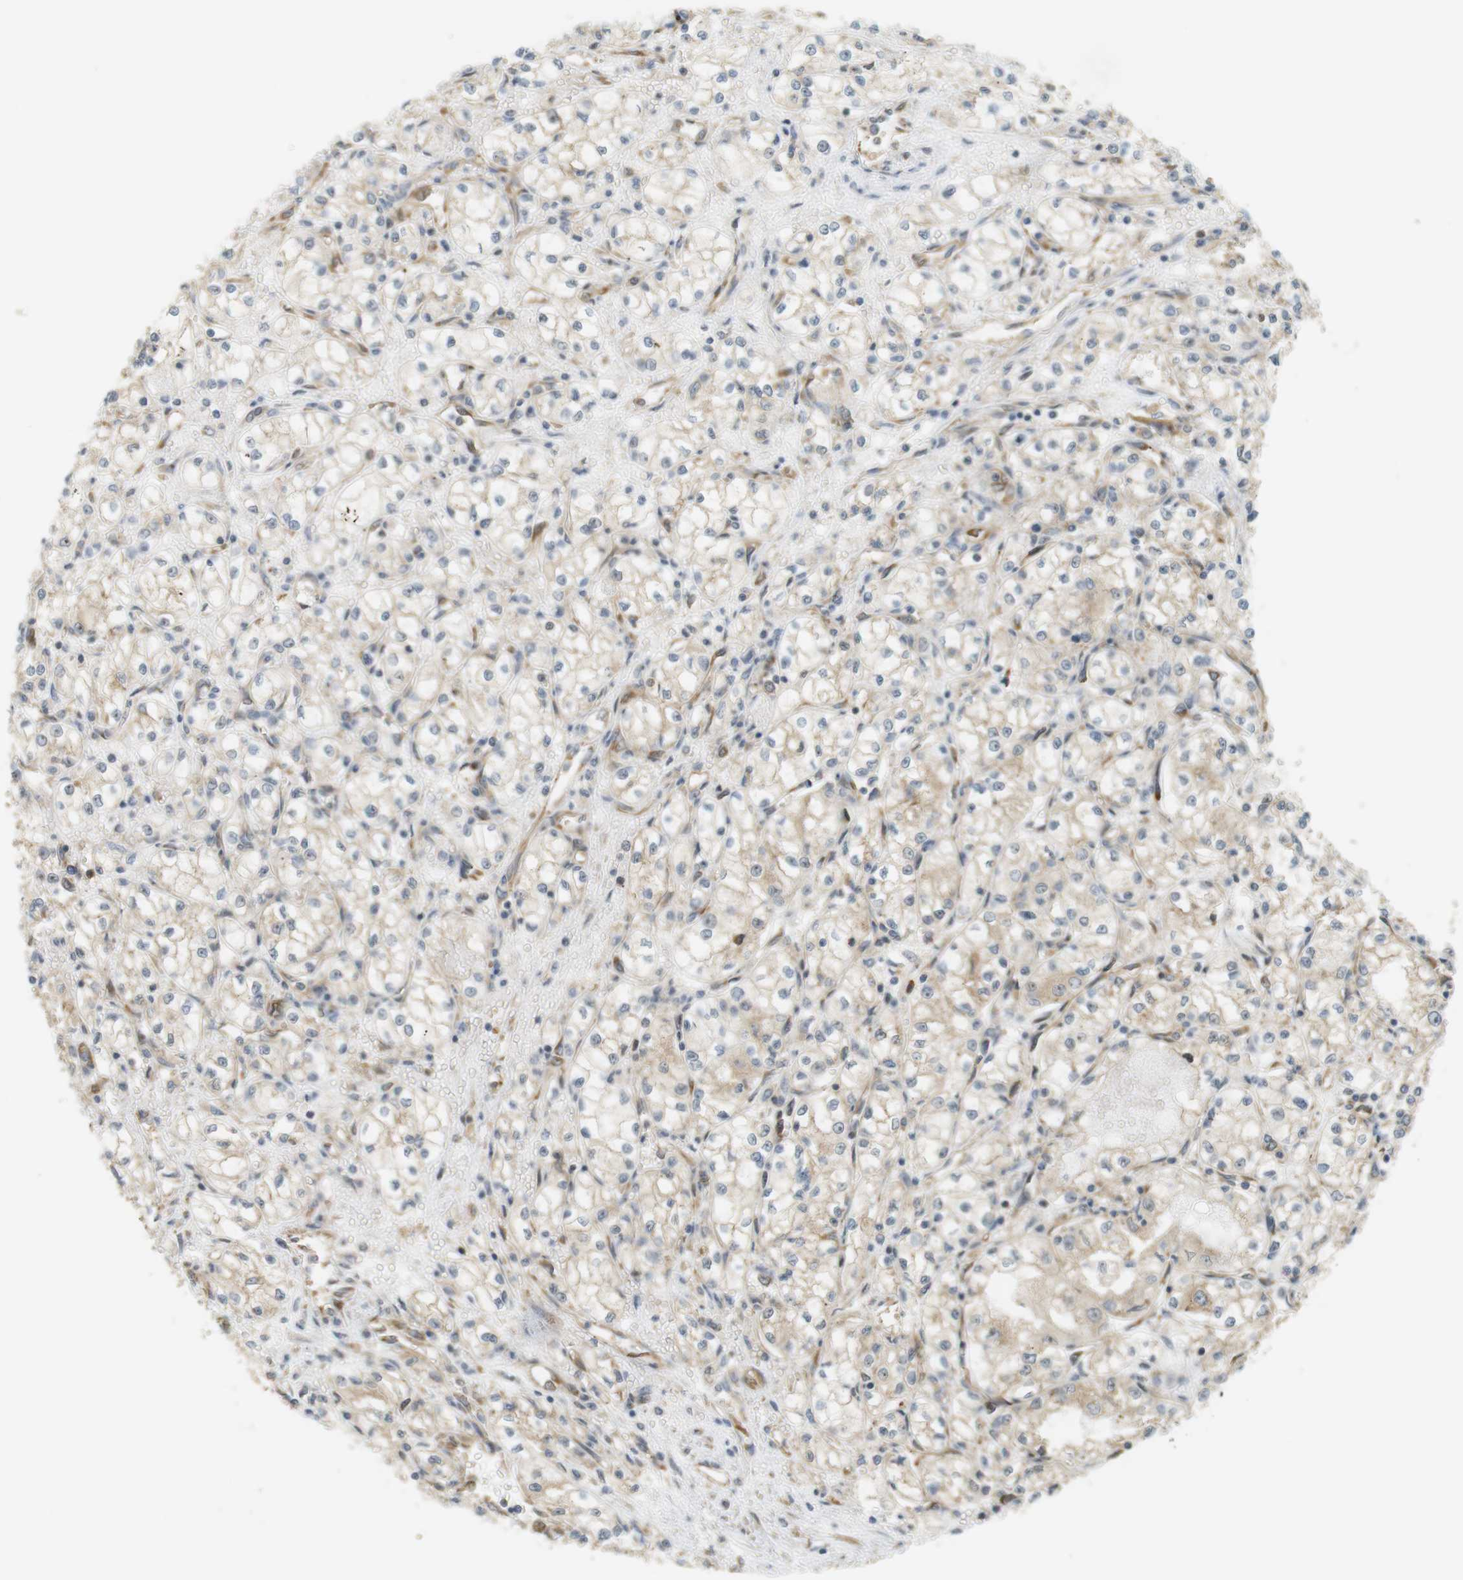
{"staining": {"intensity": "weak", "quantity": ">75%", "location": "cytoplasmic/membranous"}, "tissue": "renal cancer", "cell_type": "Tumor cells", "image_type": "cancer", "snomed": [{"axis": "morphology", "description": "Normal tissue, NOS"}, {"axis": "morphology", "description": "Adenocarcinoma, NOS"}, {"axis": "topography", "description": "Kidney"}], "caption": "About >75% of tumor cells in human renal cancer demonstrate weak cytoplasmic/membranous protein positivity as visualized by brown immunohistochemical staining.", "gene": "PA2G4", "patient": {"sex": "male", "age": 59}}